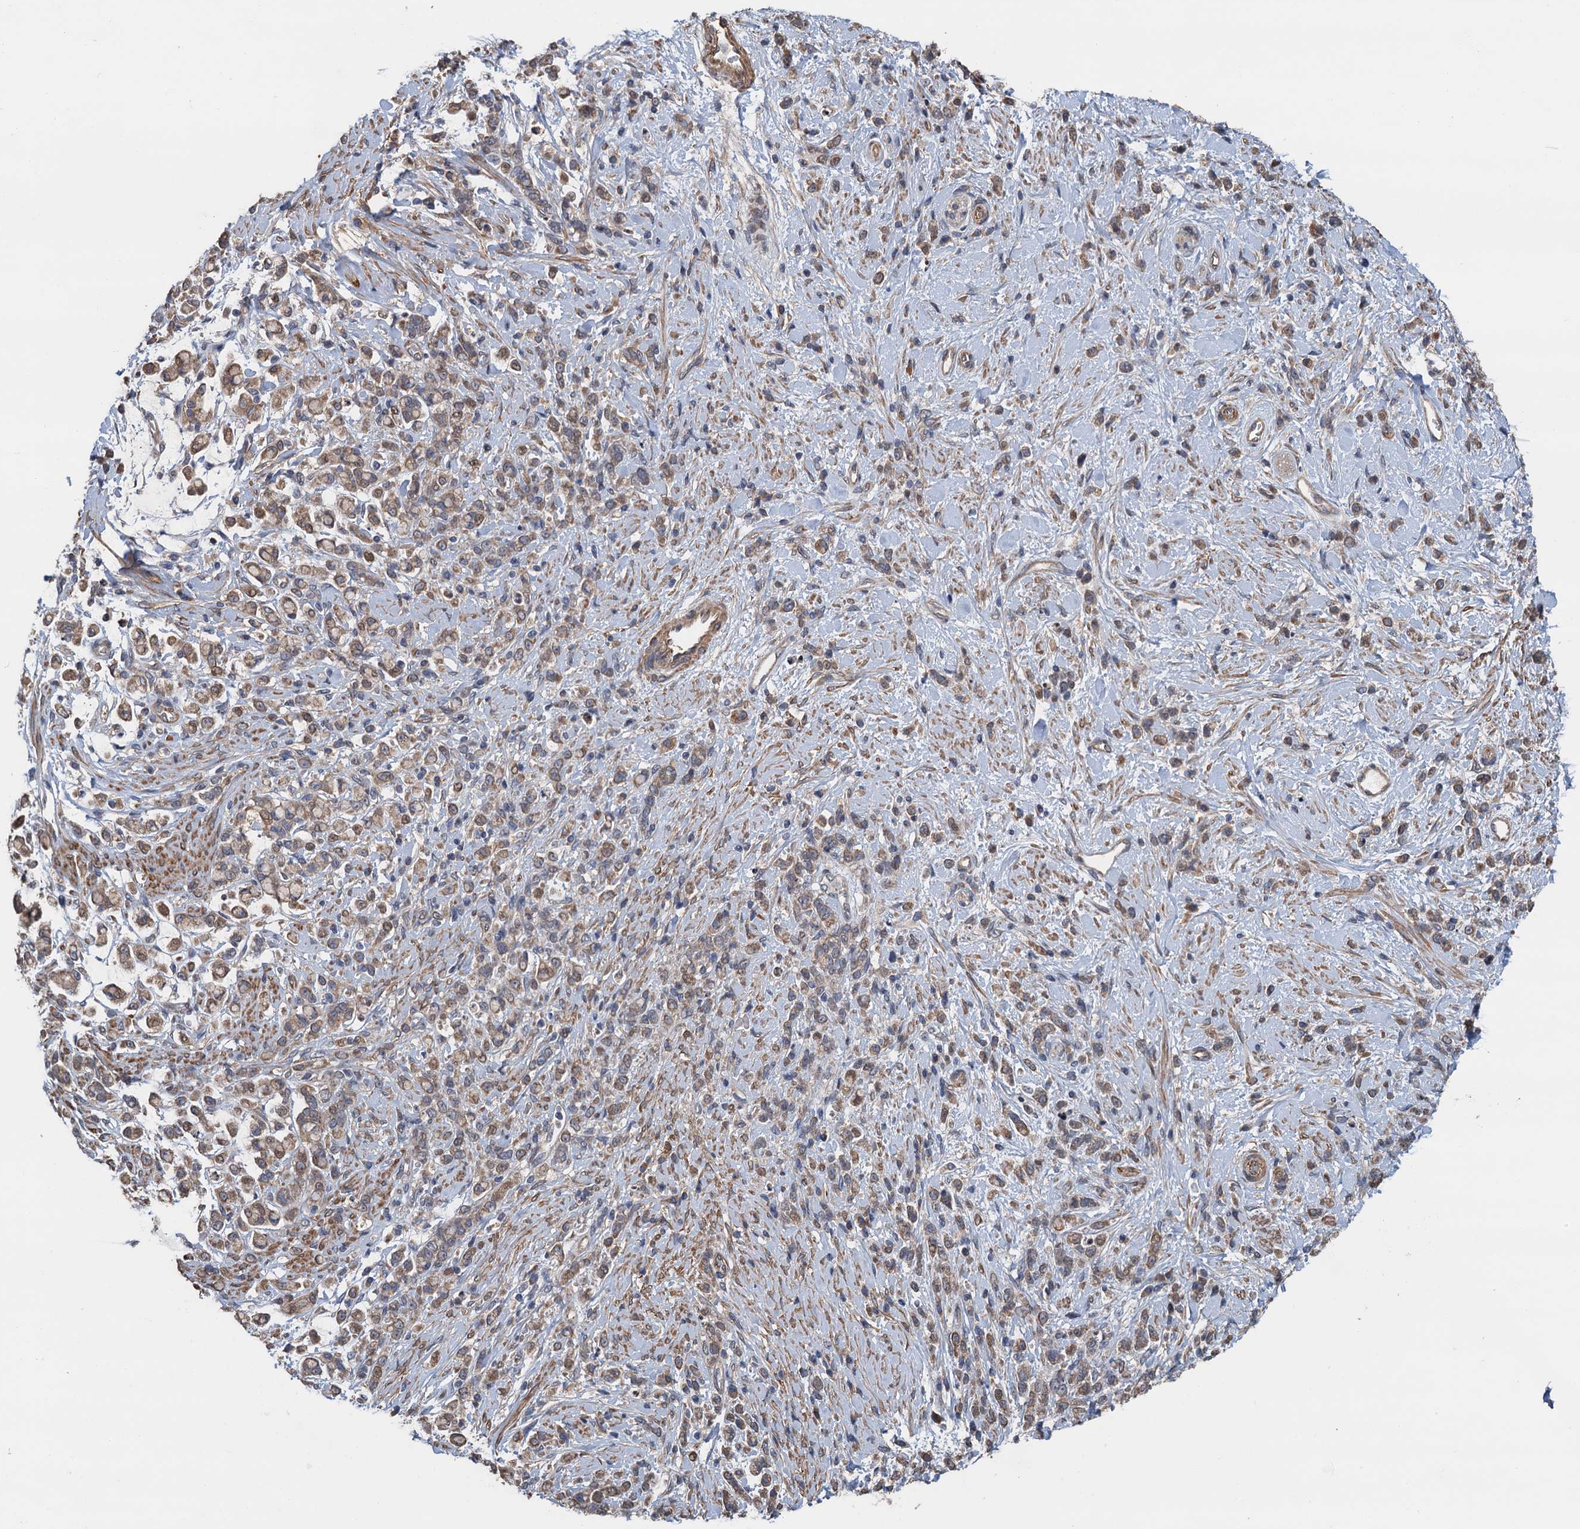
{"staining": {"intensity": "weak", "quantity": ">75%", "location": "cytoplasmic/membranous"}, "tissue": "stomach cancer", "cell_type": "Tumor cells", "image_type": "cancer", "snomed": [{"axis": "morphology", "description": "Adenocarcinoma, NOS"}, {"axis": "topography", "description": "Stomach"}], "caption": "The image displays a brown stain indicating the presence of a protein in the cytoplasmic/membranous of tumor cells in stomach cancer.", "gene": "MEAK7", "patient": {"sex": "female", "age": 60}}